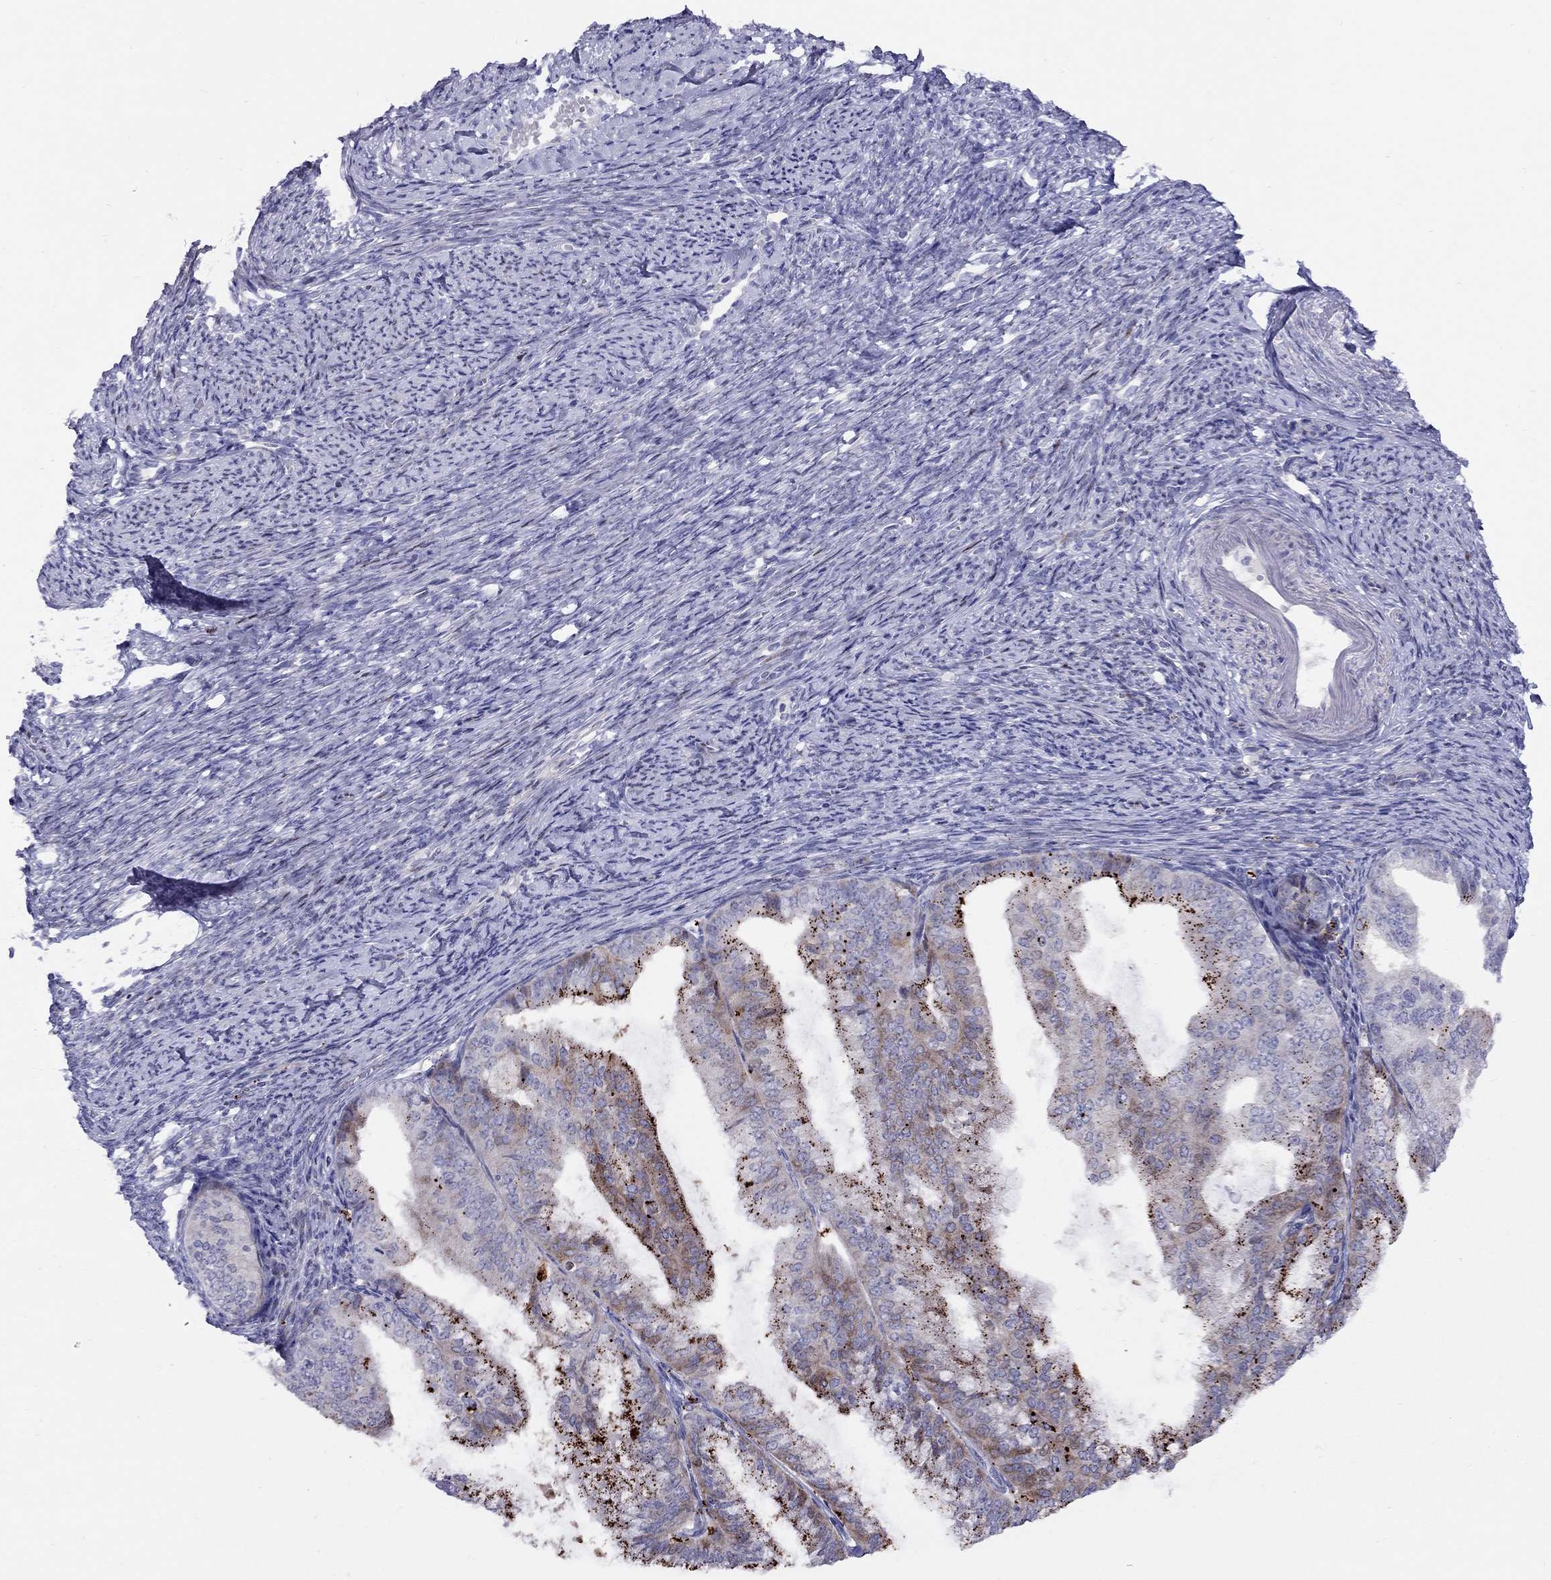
{"staining": {"intensity": "moderate", "quantity": "<25%", "location": "cytoplasmic/membranous"}, "tissue": "endometrial cancer", "cell_type": "Tumor cells", "image_type": "cancer", "snomed": [{"axis": "morphology", "description": "Adenocarcinoma, NOS"}, {"axis": "topography", "description": "Endometrium"}], "caption": "Immunohistochemistry (IHC) (DAB (3,3'-diaminobenzidine)) staining of human adenocarcinoma (endometrial) exhibits moderate cytoplasmic/membranous protein staining in approximately <25% of tumor cells.", "gene": "MAGEB4", "patient": {"sex": "female", "age": 63}}